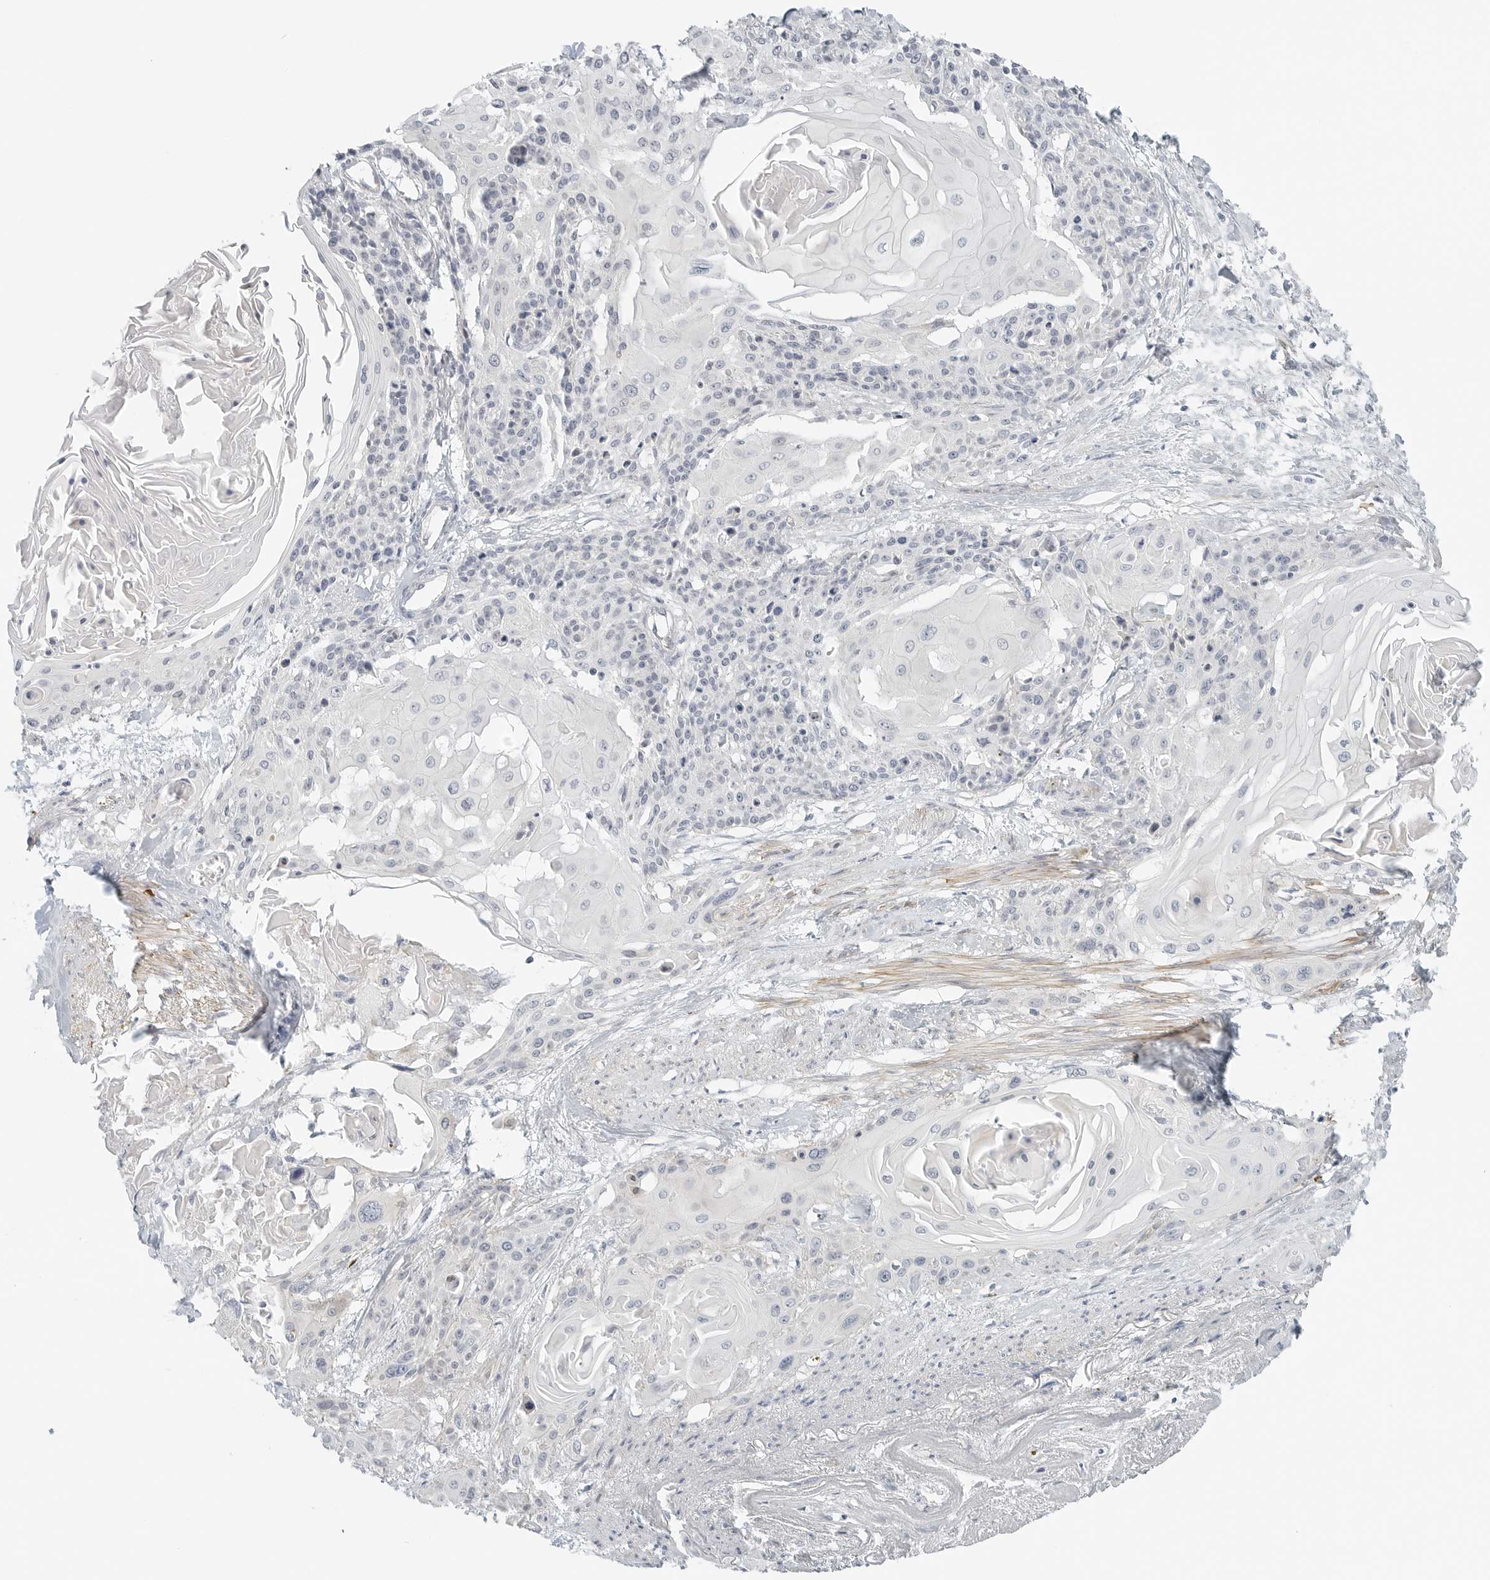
{"staining": {"intensity": "negative", "quantity": "none", "location": "none"}, "tissue": "cervical cancer", "cell_type": "Tumor cells", "image_type": "cancer", "snomed": [{"axis": "morphology", "description": "Squamous cell carcinoma, NOS"}, {"axis": "topography", "description": "Cervix"}], "caption": "The micrograph shows no significant expression in tumor cells of cervical cancer. The staining is performed using DAB (3,3'-diaminobenzidine) brown chromogen with nuclei counter-stained in using hematoxylin.", "gene": "IQCC", "patient": {"sex": "female", "age": 57}}